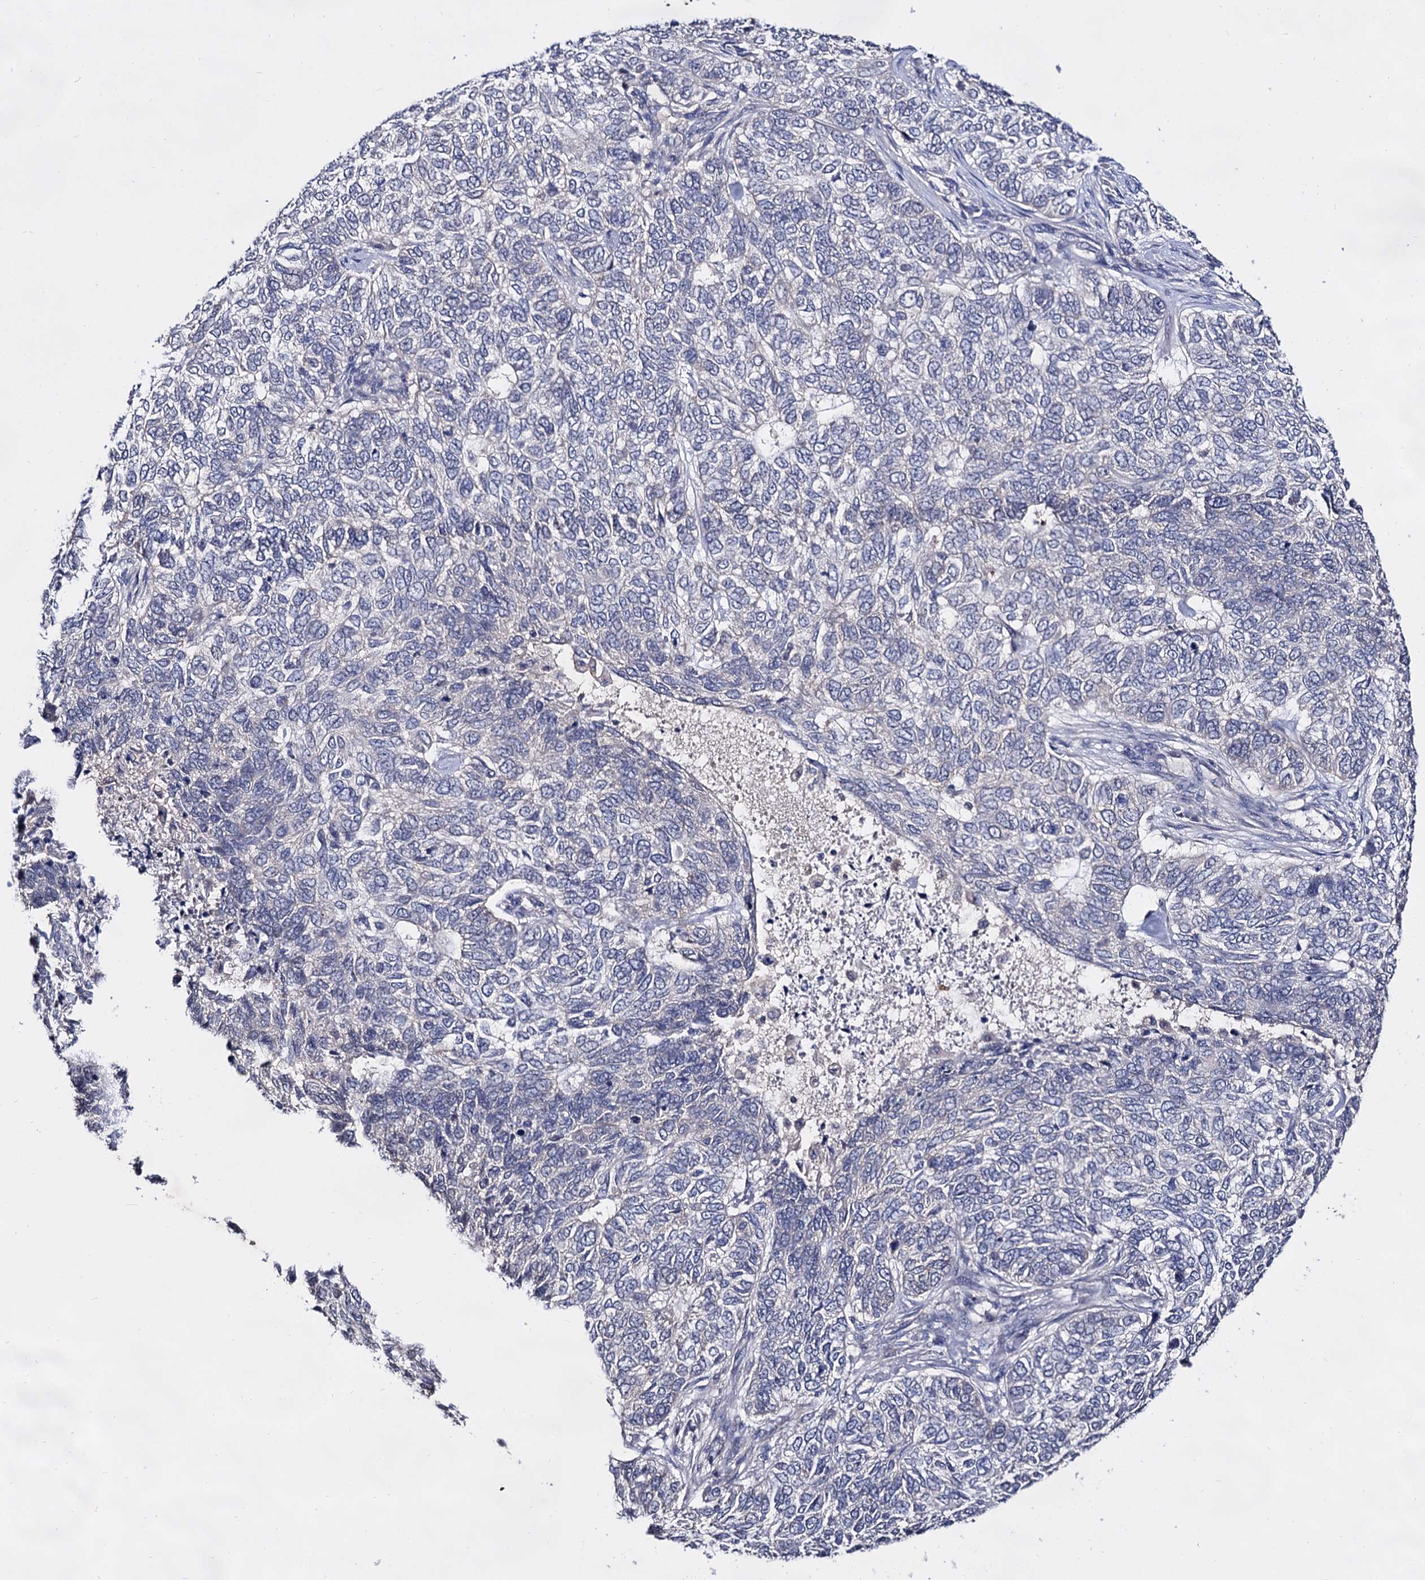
{"staining": {"intensity": "negative", "quantity": "none", "location": "none"}, "tissue": "skin cancer", "cell_type": "Tumor cells", "image_type": "cancer", "snomed": [{"axis": "morphology", "description": "Basal cell carcinoma"}, {"axis": "topography", "description": "Skin"}], "caption": "IHC of basal cell carcinoma (skin) shows no positivity in tumor cells.", "gene": "ARFIP2", "patient": {"sex": "female", "age": 65}}